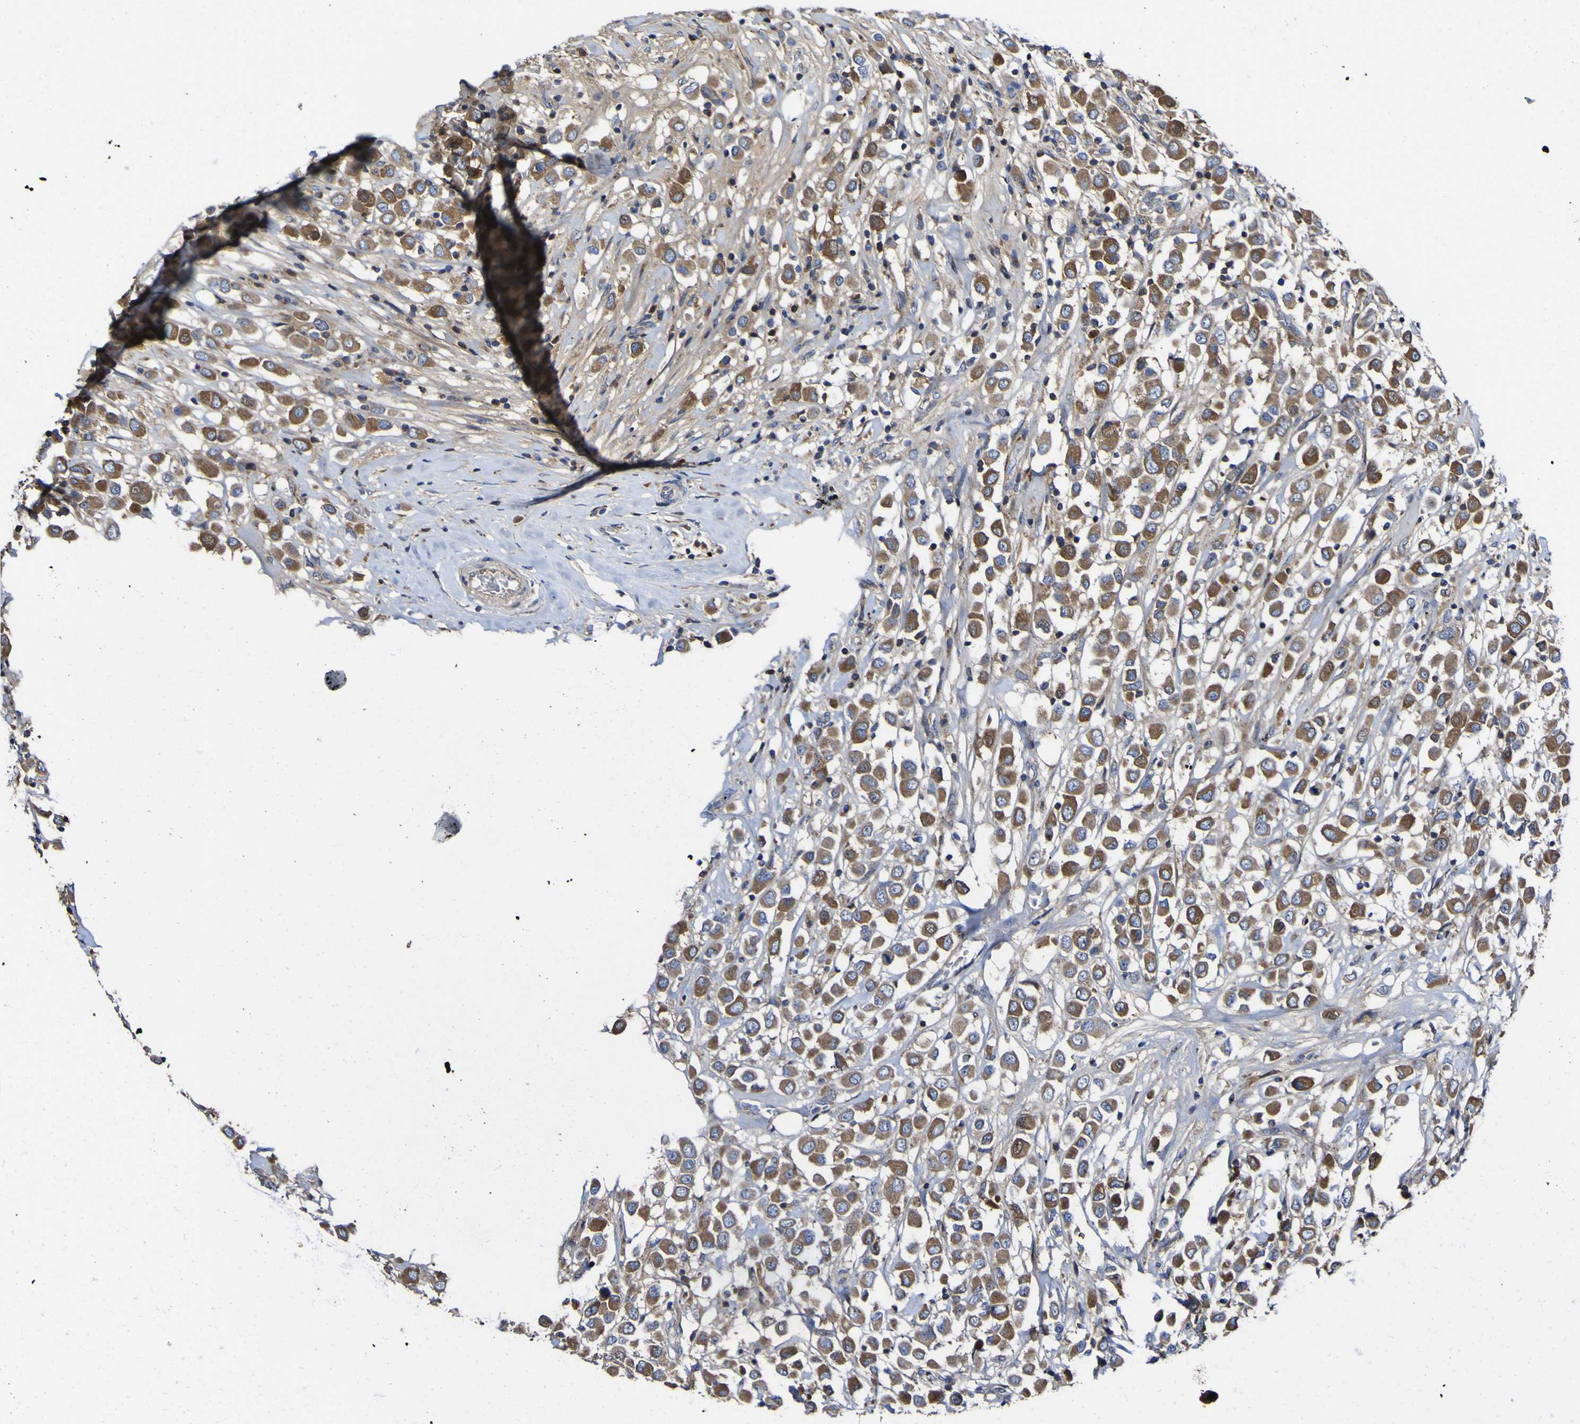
{"staining": {"intensity": "moderate", "quantity": ">75%", "location": "cytoplasmic/membranous"}, "tissue": "breast cancer", "cell_type": "Tumor cells", "image_type": "cancer", "snomed": [{"axis": "morphology", "description": "Duct carcinoma"}, {"axis": "topography", "description": "Breast"}], "caption": "Infiltrating ductal carcinoma (breast) was stained to show a protein in brown. There is medium levels of moderate cytoplasmic/membranous expression in about >75% of tumor cells.", "gene": "CCDC90B", "patient": {"sex": "female", "age": 61}}